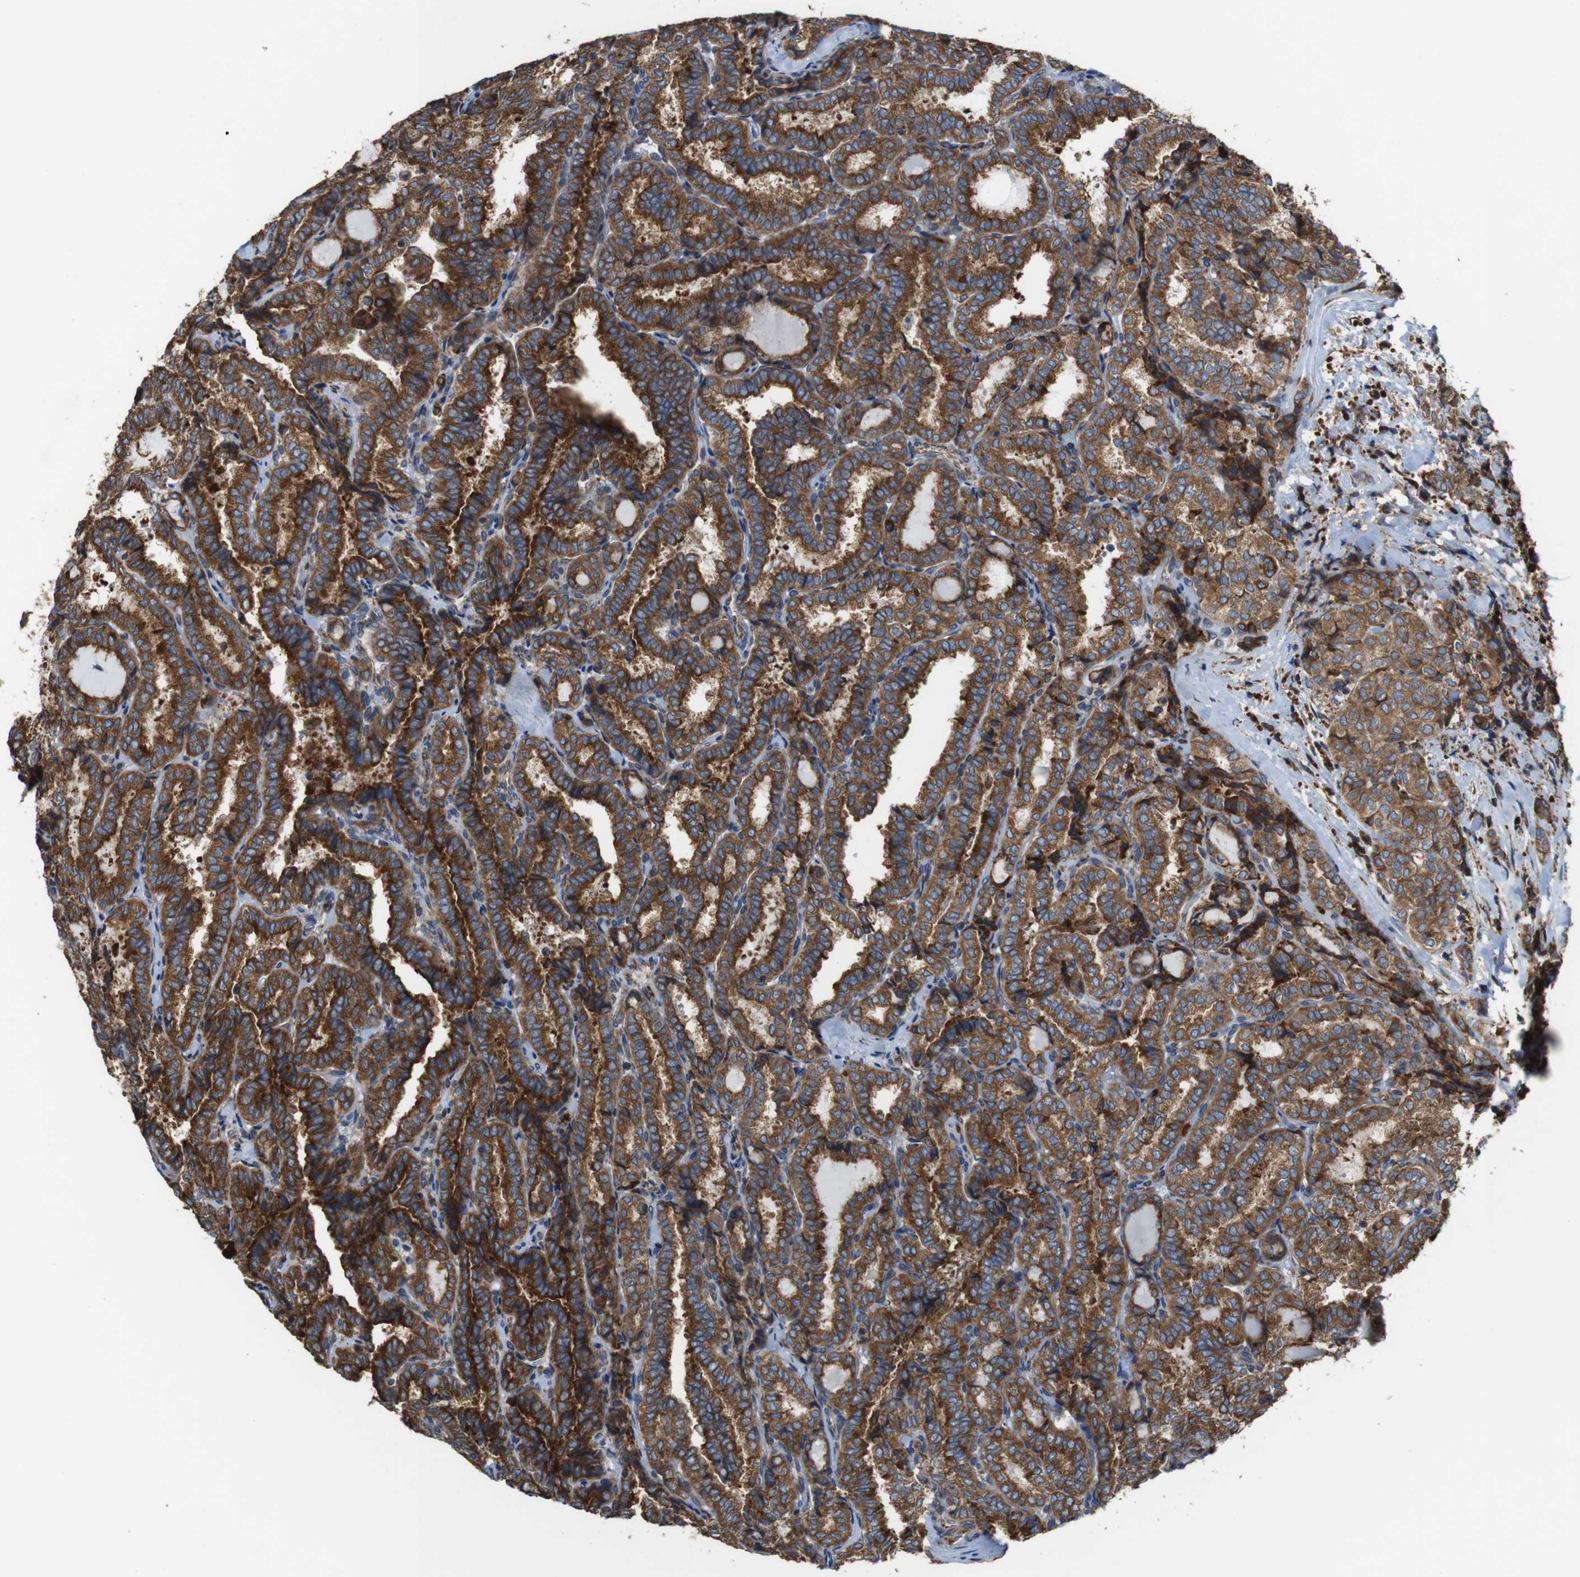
{"staining": {"intensity": "moderate", "quantity": ">75%", "location": "cytoplasmic/membranous"}, "tissue": "thyroid cancer", "cell_type": "Tumor cells", "image_type": "cancer", "snomed": [{"axis": "morphology", "description": "Normal tissue, NOS"}, {"axis": "morphology", "description": "Papillary adenocarcinoma, NOS"}, {"axis": "topography", "description": "Thyroid gland"}], "caption": "Moderate cytoplasmic/membranous expression is appreciated in about >75% of tumor cells in thyroid papillary adenocarcinoma. (IHC, brightfield microscopy, high magnification).", "gene": "UGGT1", "patient": {"sex": "female", "age": 30}}